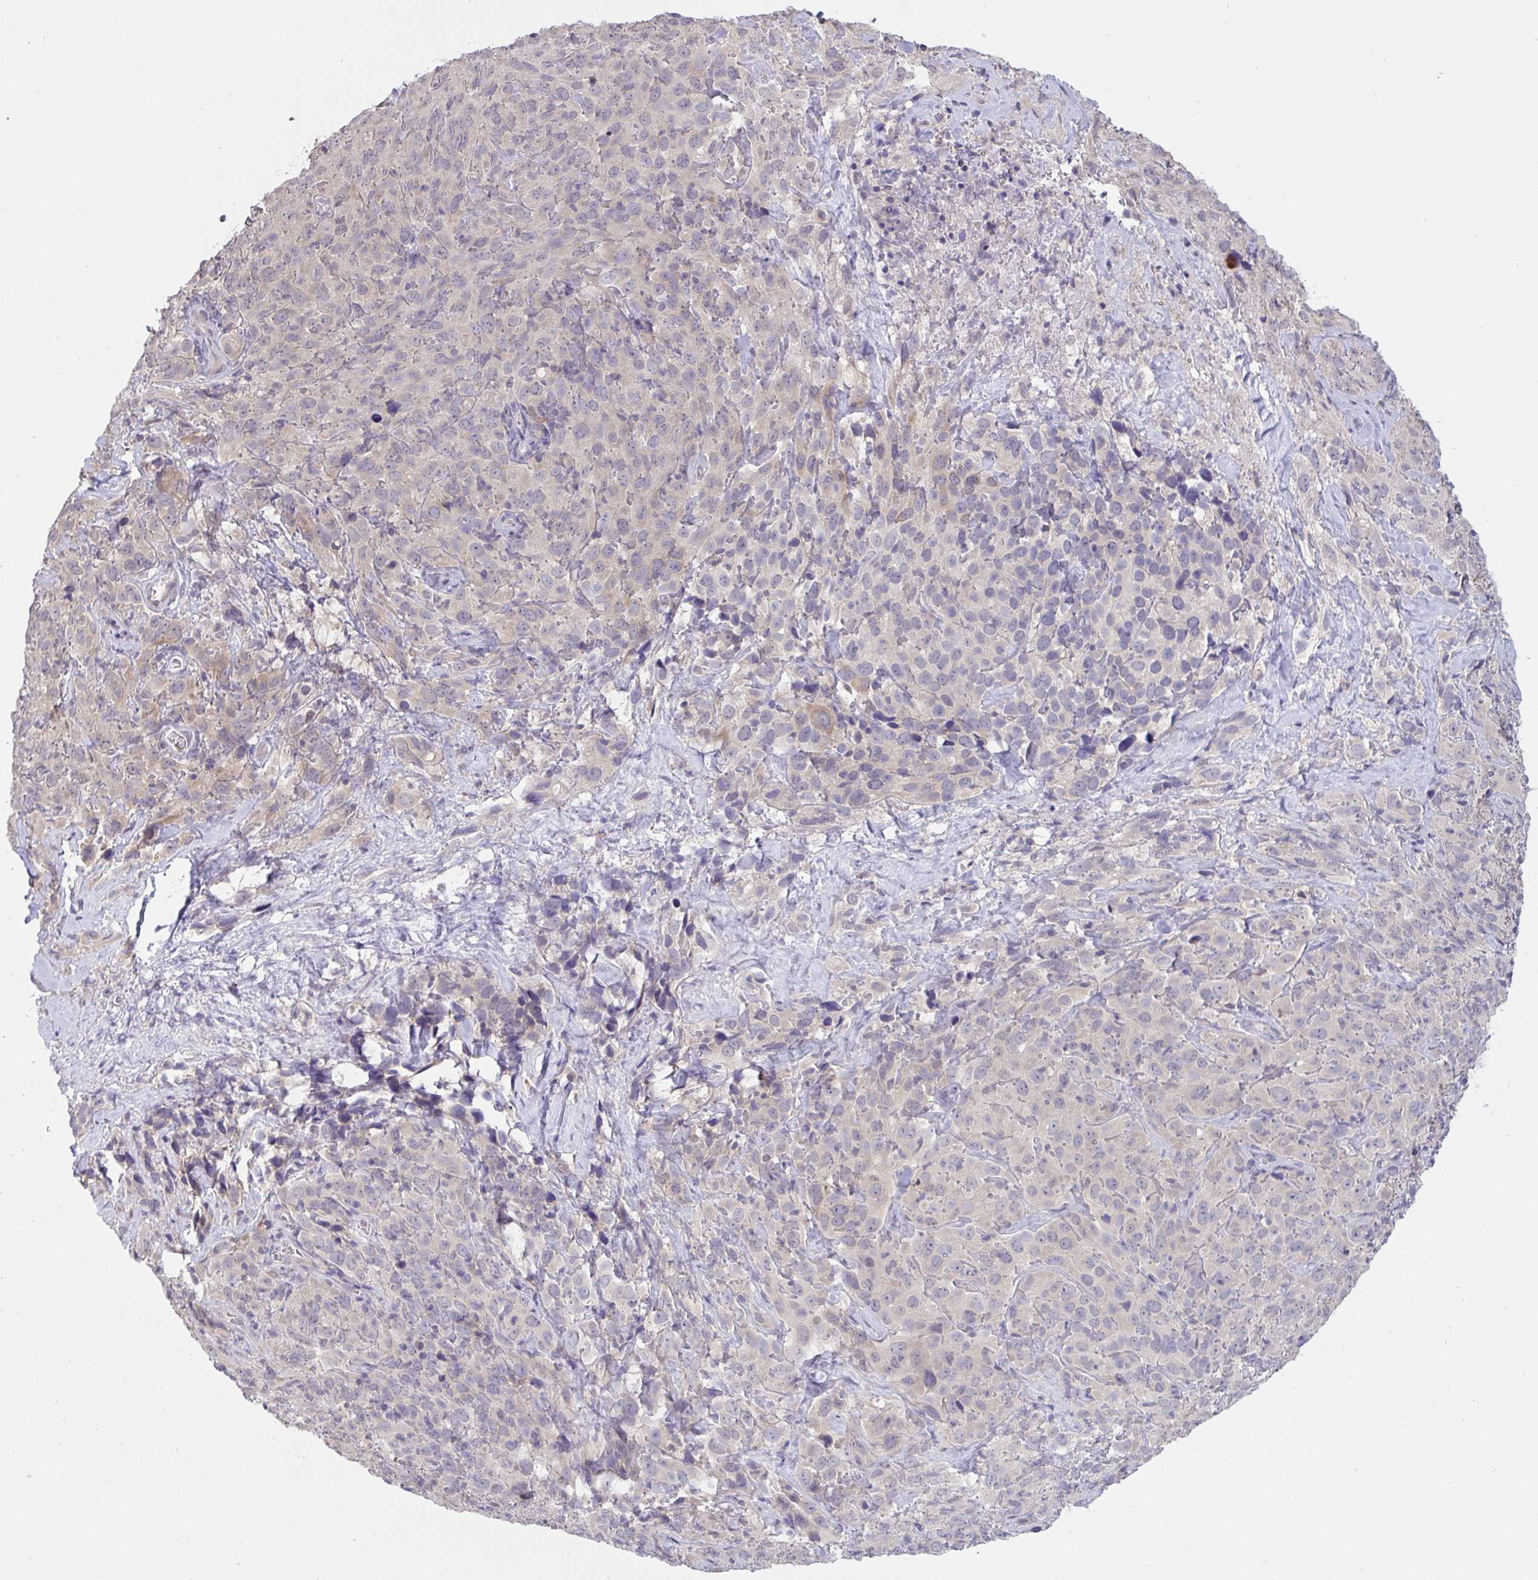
{"staining": {"intensity": "weak", "quantity": "<25%", "location": "cytoplasmic/membranous"}, "tissue": "cervical cancer", "cell_type": "Tumor cells", "image_type": "cancer", "snomed": [{"axis": "morphology", "description": "Squamous cell carcinoma, NOS"}, {"axis": "topography", "description": "Cervix"}], "caption": "Tumor cells show no significant protein staining in cervical cancer. Nuclei are stained in blue.", "gene": "TMEM41A", "patient": {"sex": "female", "age": 51}}